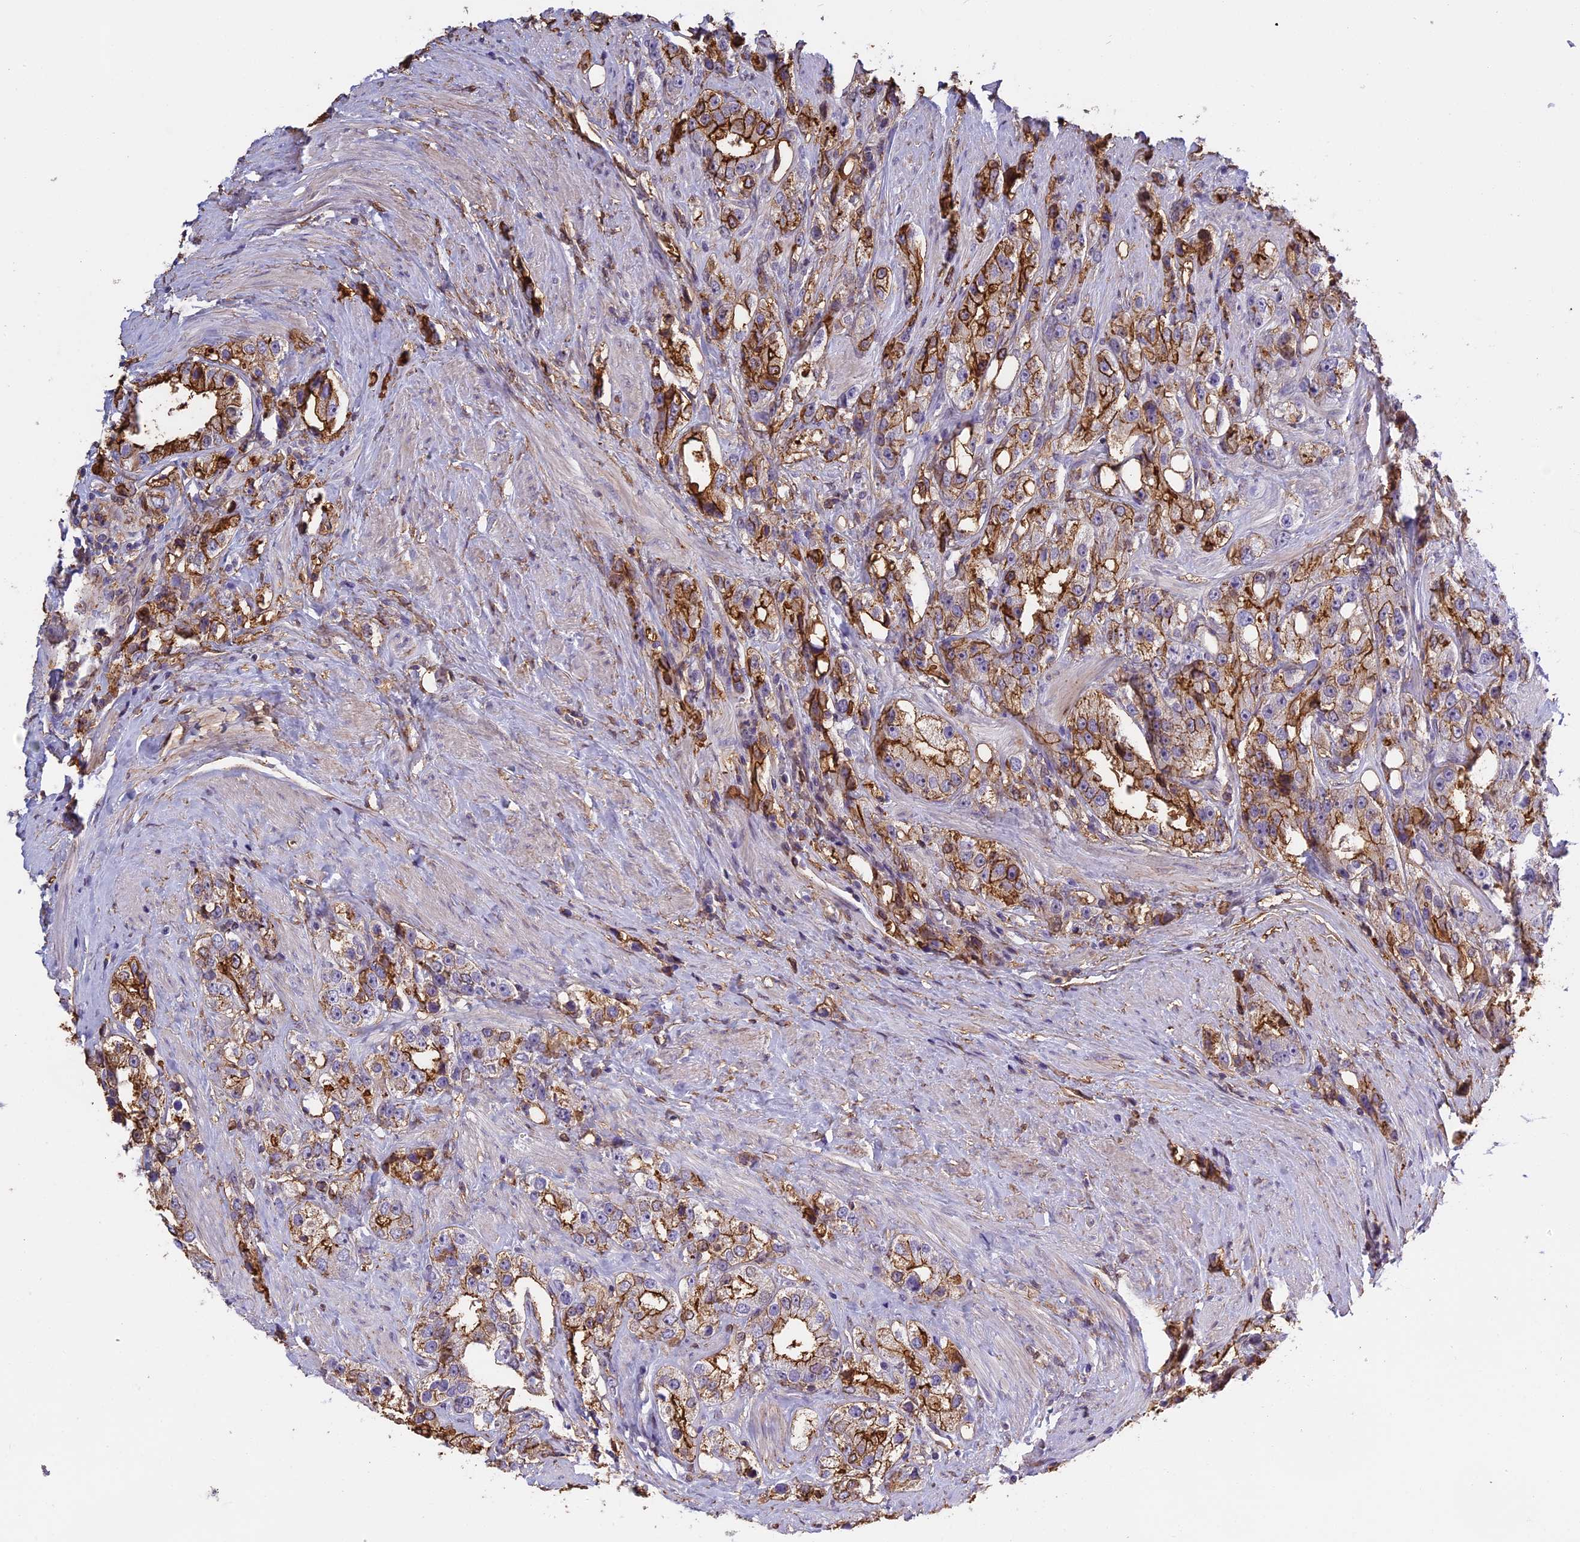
{"staining": {"intensity": "strong", "quantity": "25%-75%", "location": "cytoplasmic/membranous"}, "tissue": "prostate cancer", "cell_type": "Tumor cells", "image_type": "cancer", "snomed": [{"axis": "morphology", "description": "Adenocarcinoma, NOS"}, {"axis": "topography", "description": "Prostate"}], "caption": "Protein staining of prostate adenocarcinoma tissue reveals strong cytoplasmic/membranous positivity in about 25%-75% of tumor cells.", "gene": "TMEM255B", "patient": {"sex": "male", "age": 79}}